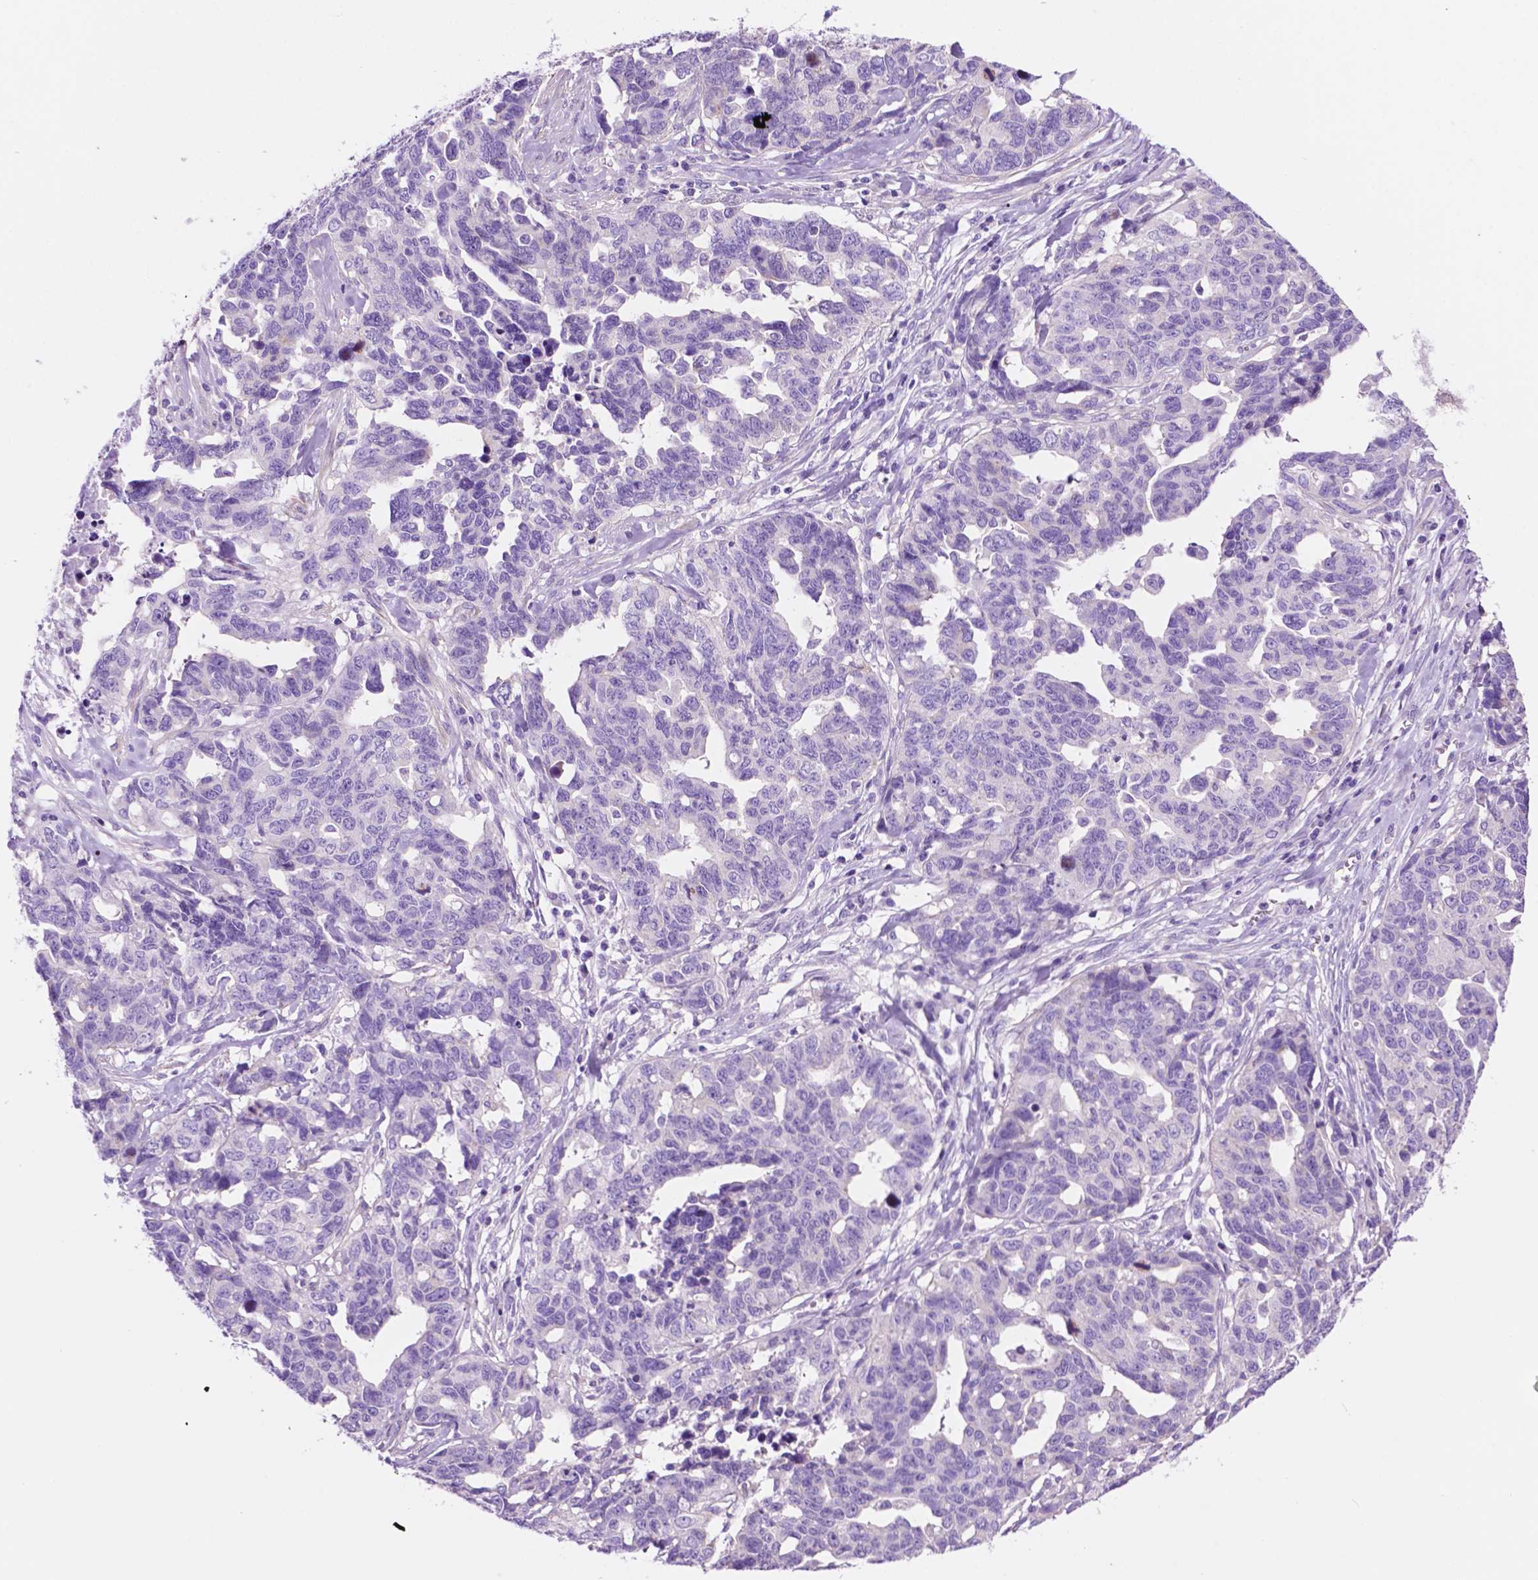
{"staining": {"intensity": "negative", "quantity": "none", "location": "none"}, "tissue": "ovarian cancer", "cell_type": "Tumor cells", "image_type": "cancer", "snomed": [{"axis": "morphology", "description": "Cystadenocarcinoma, serous, NOS"}, {"axis": "topography", "description": "Ovary"}], "caption": "Tumor cells are negative for brown protein staining in ovarian serous cystadenocarcinoma.", "gene": "IGFN1", "patient": {"sex": "female", "age": 69}}